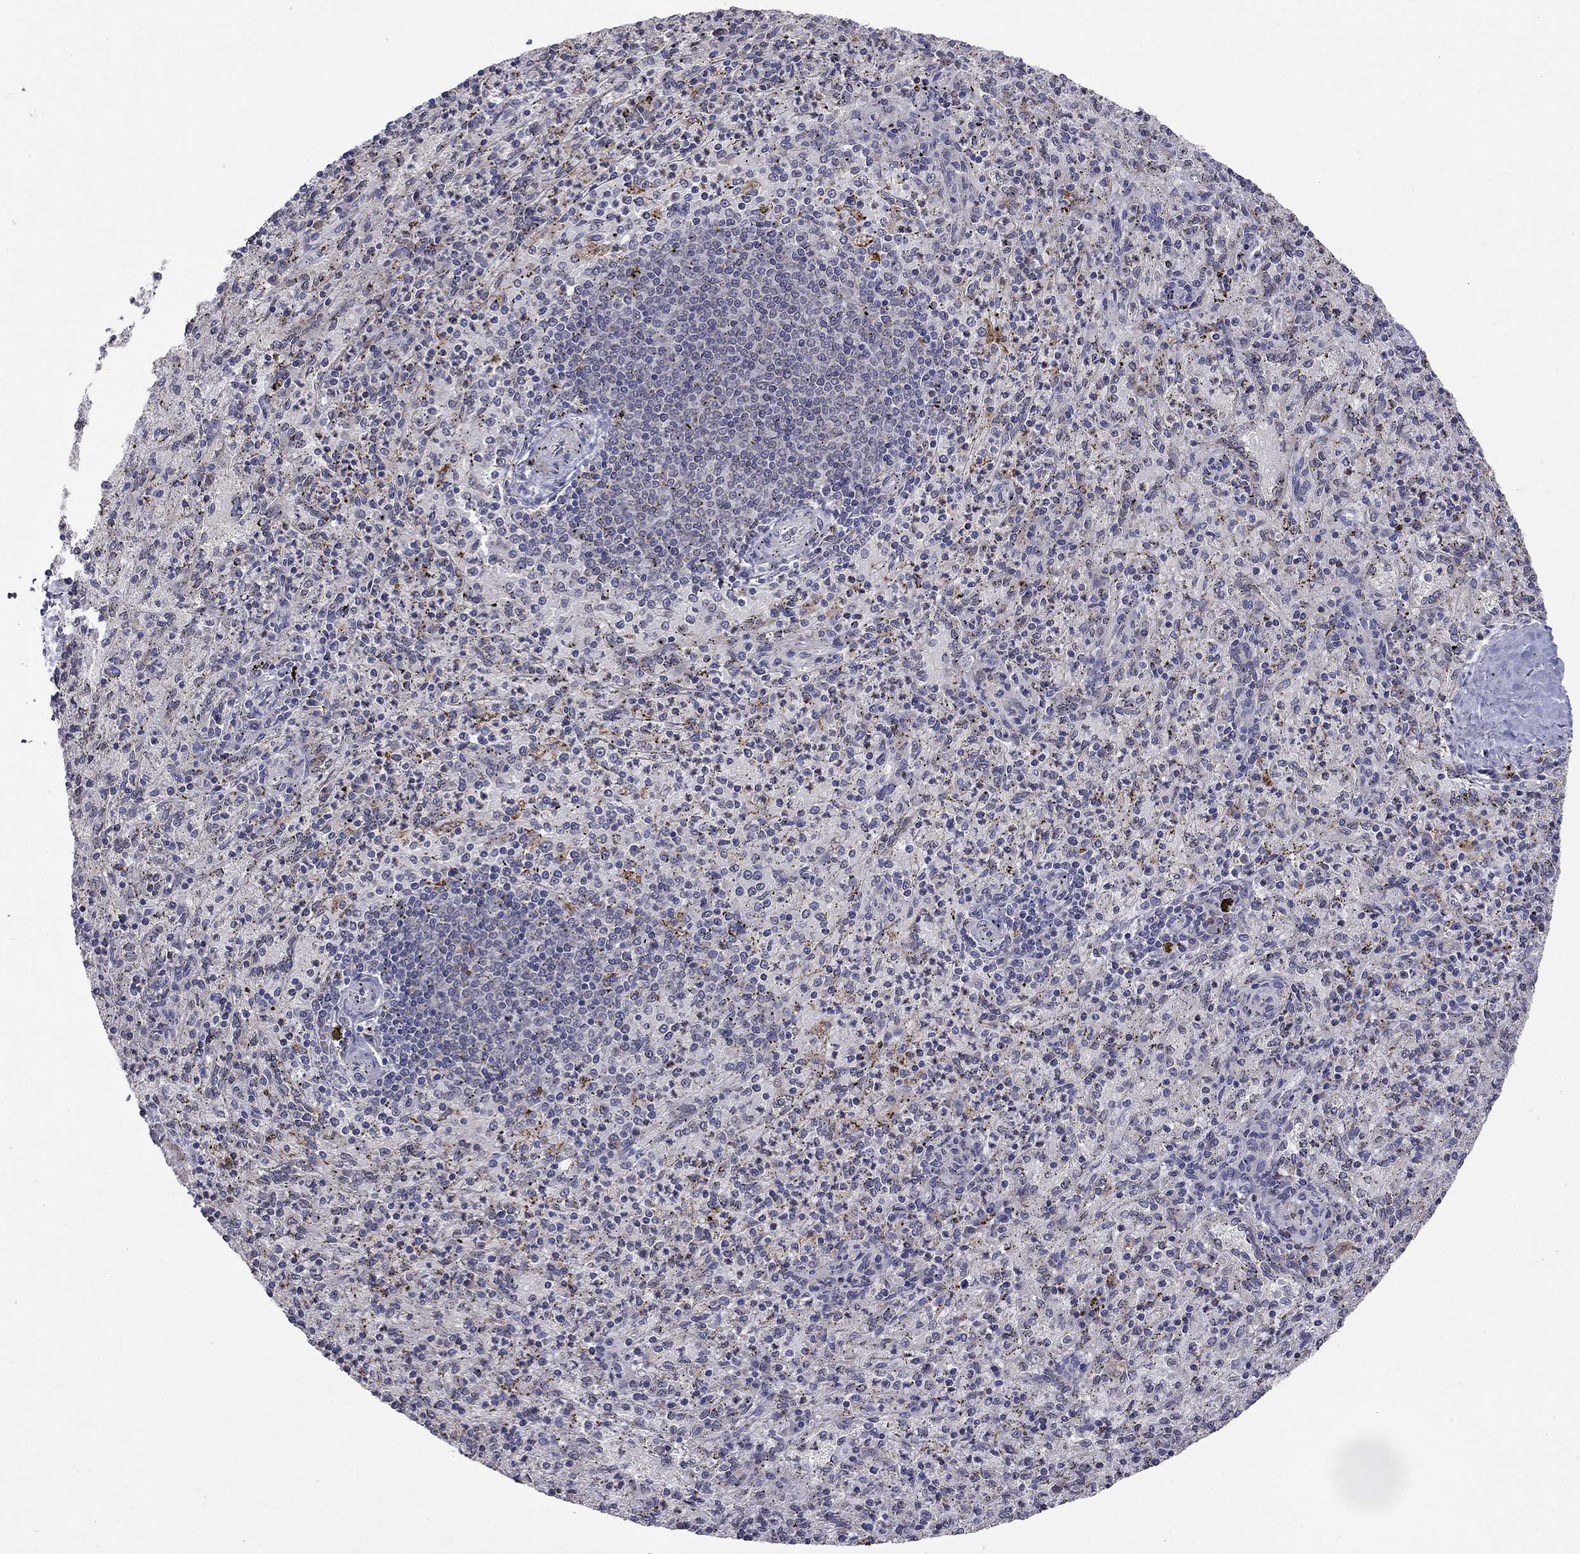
{"staining": {"intensity": "moderate", "quantity": "<25%", "location": "cytoplasmic/membranous"}, "tissue": "spleen", "cell_type": "Cells in red pulp", "image_type": "normal", "snomed": [{"axis": "morphology", "description": "Normal tissue, NOS"}, {"axis": "topography", "description": "Spleen"}], "caption": "Cells in red pulp show low levels of moderate cytoplasmic/membranous positivity in approximately <25% of cells in unremarkable human spleen. The staining was performed using DAB to visualize the protein expression in brown, while the nuclei were stained in blue with hematoxylin (Magnification: 20x).", "gene": "YIF1A", "patient": {"sex": "male", "age": 60}}